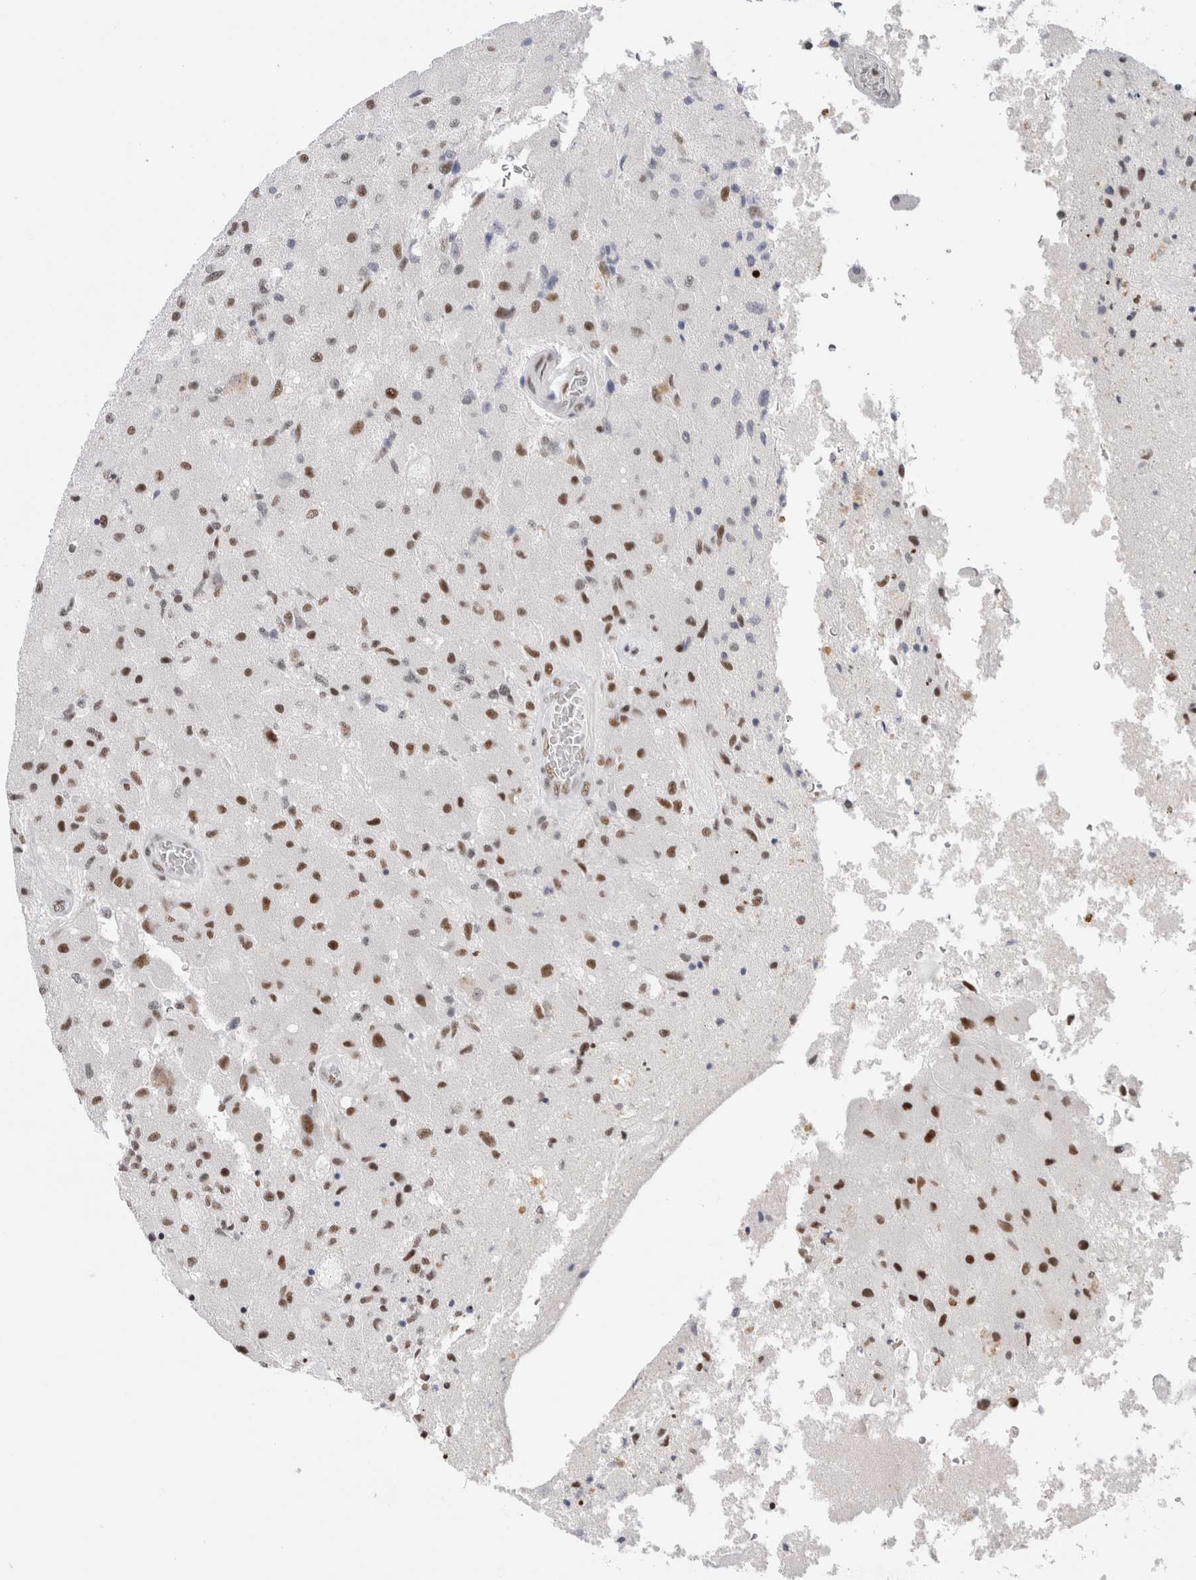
{"staining": {"intensity": "strong", "quantity": "25%-75%", "location": "nuclear"}, "tissue": "glioma", "cell_type": "Tumor cells", "image_type": "cancer", "snomed": [{"axis": "morphology", "description": "Normal tissue, NOS"}, {"axis": "morphology", "description": "Glioma, malignant, High grade"}, {"axis": "topography", "description": "Cerebral cortex"}], "caption": "Tumor cells demonstrate strong nuclear positivity in approximately 25%-75% of cells in high-grade glioma (malignant). (DAB = brown stain, brightfield microscopy at high magnification).", "gene": "COPS7A", "patient": {"sex": "male", "age": 77}}